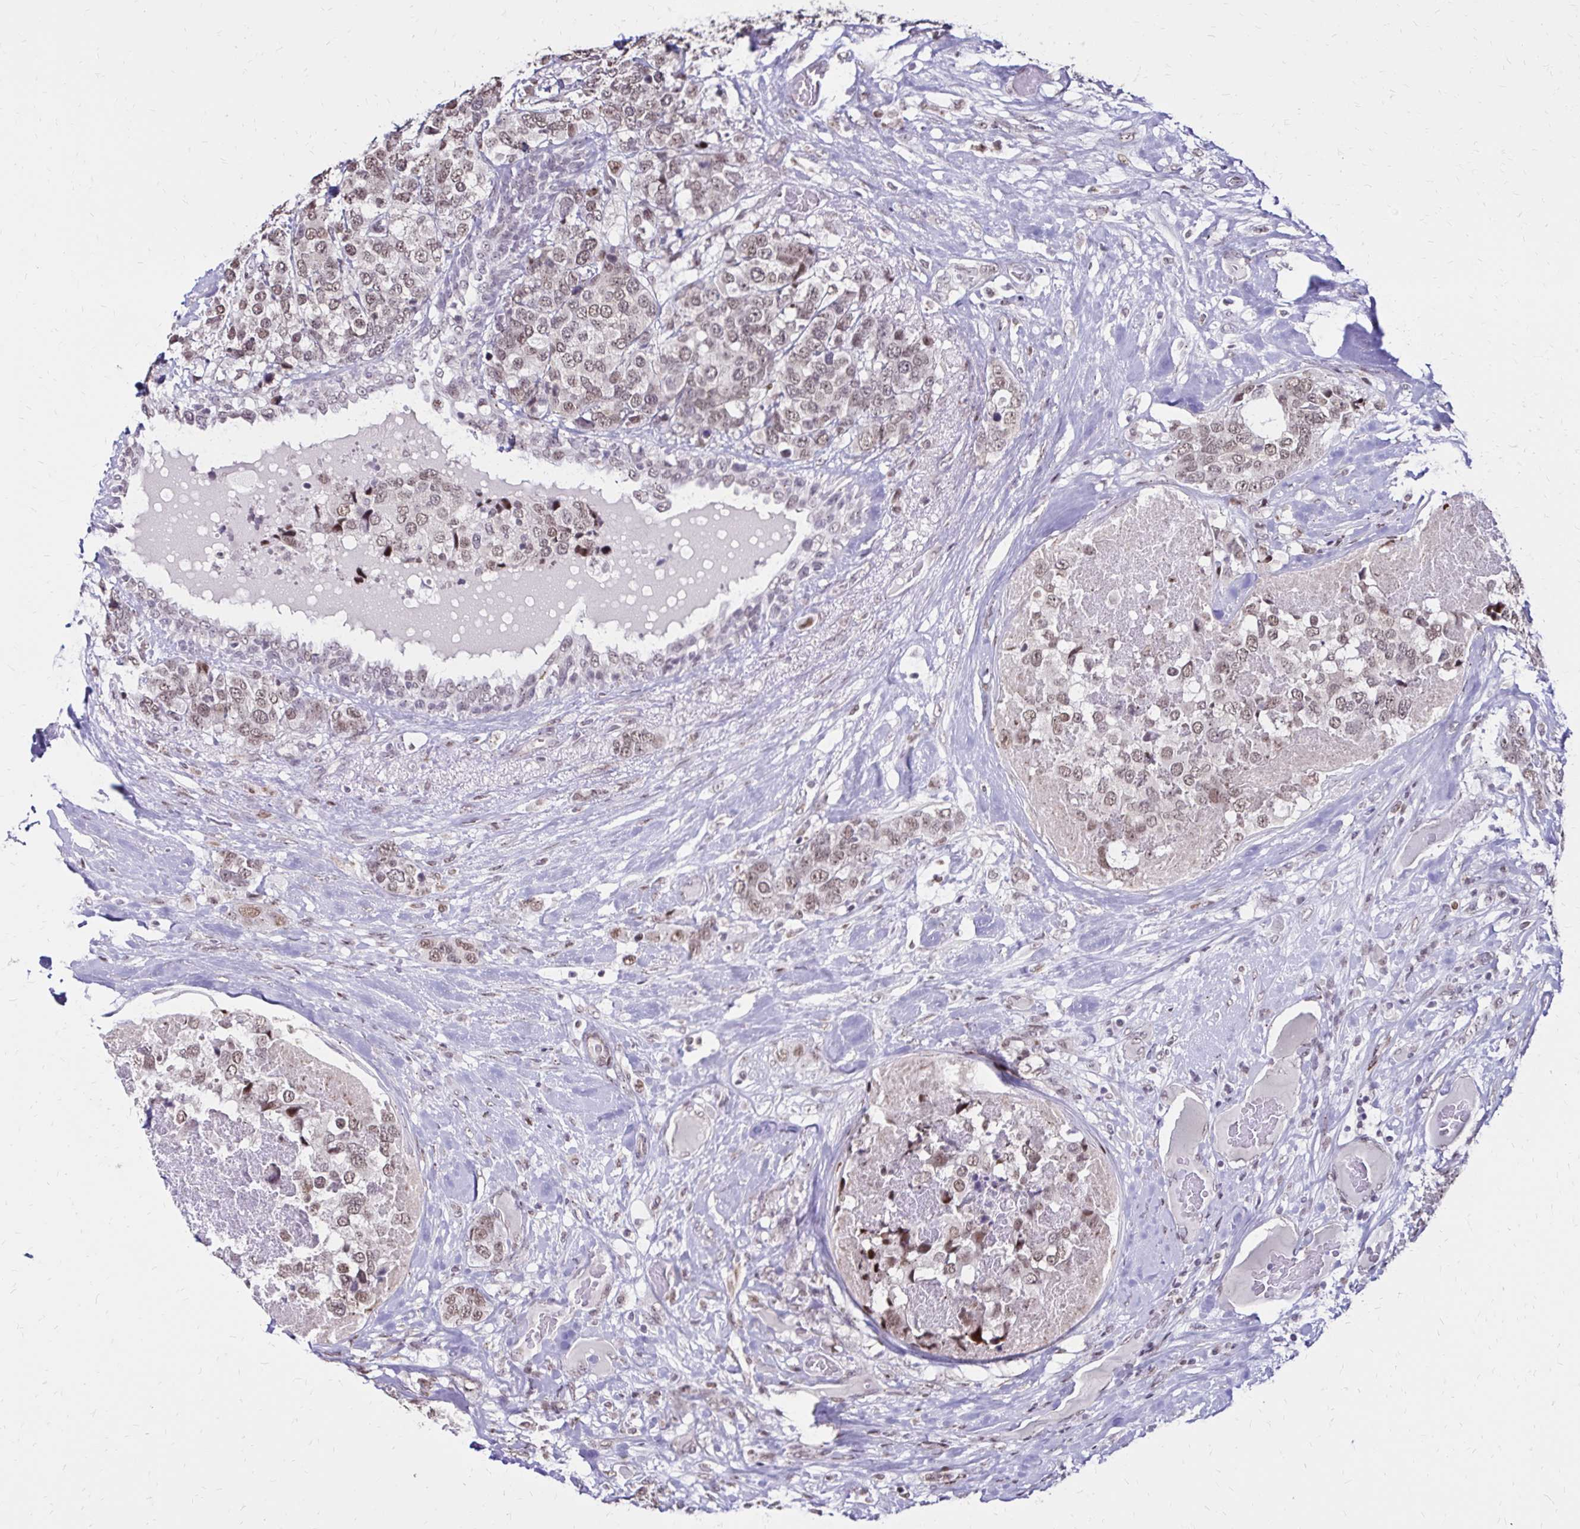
{"staining": {"intensity": "weak", "quantity": ">75%", "location": "nuclear"}, "tissue": "breast cancer", "cell_type": "Tumor cells", "image_type": "cancer", "snomed": [{"axis": "morphology", "description": "Lobular carcinoma"}, {"axis": "topography", "description": "Breast"}], "caption": "Weak nuclear expression for a protein is identified in about >75% of tumor cells of breast lobular carcinoma using immunohistochemistry (IHC).", "gene": "TOB1", "patient": {"sex": "female", "age": 59}}